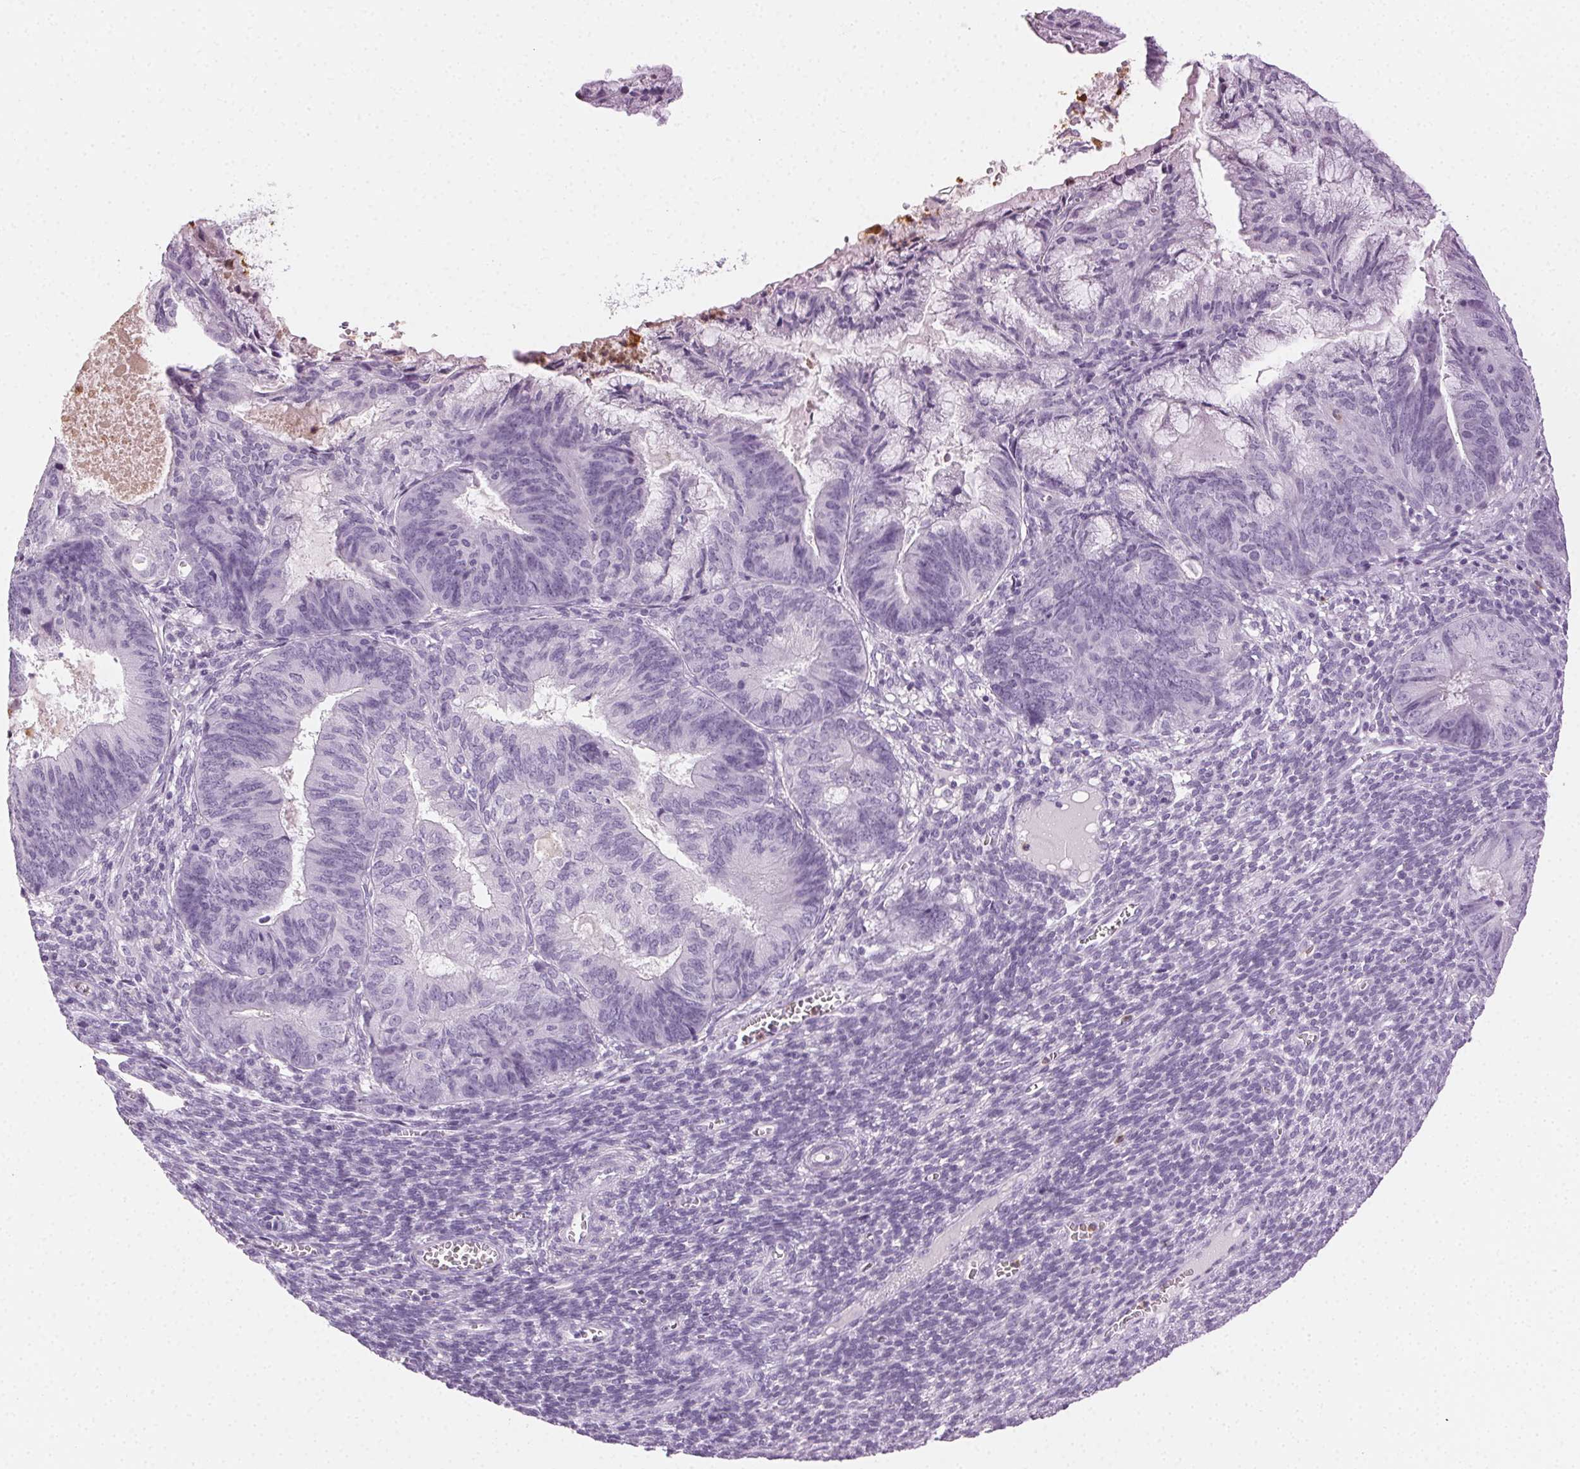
{"staining": {"intensity": "negative", "quantity": "none", "location": "none"}, "tissue": "endometrial cancer", "cell_type": "Tumor cells", "image_type": "cancer", "snomed": [{"axis": "morphology", "description": "Adenocarcinoma, NOS"}, {"axis": "topography", "description": "Endometrium"}], "caption": "Tumor cells are negative for protein expression in human endometrial adenocarcinoma.", "gene": "MPO", "patient": {"sex": "female", "age": 86}}